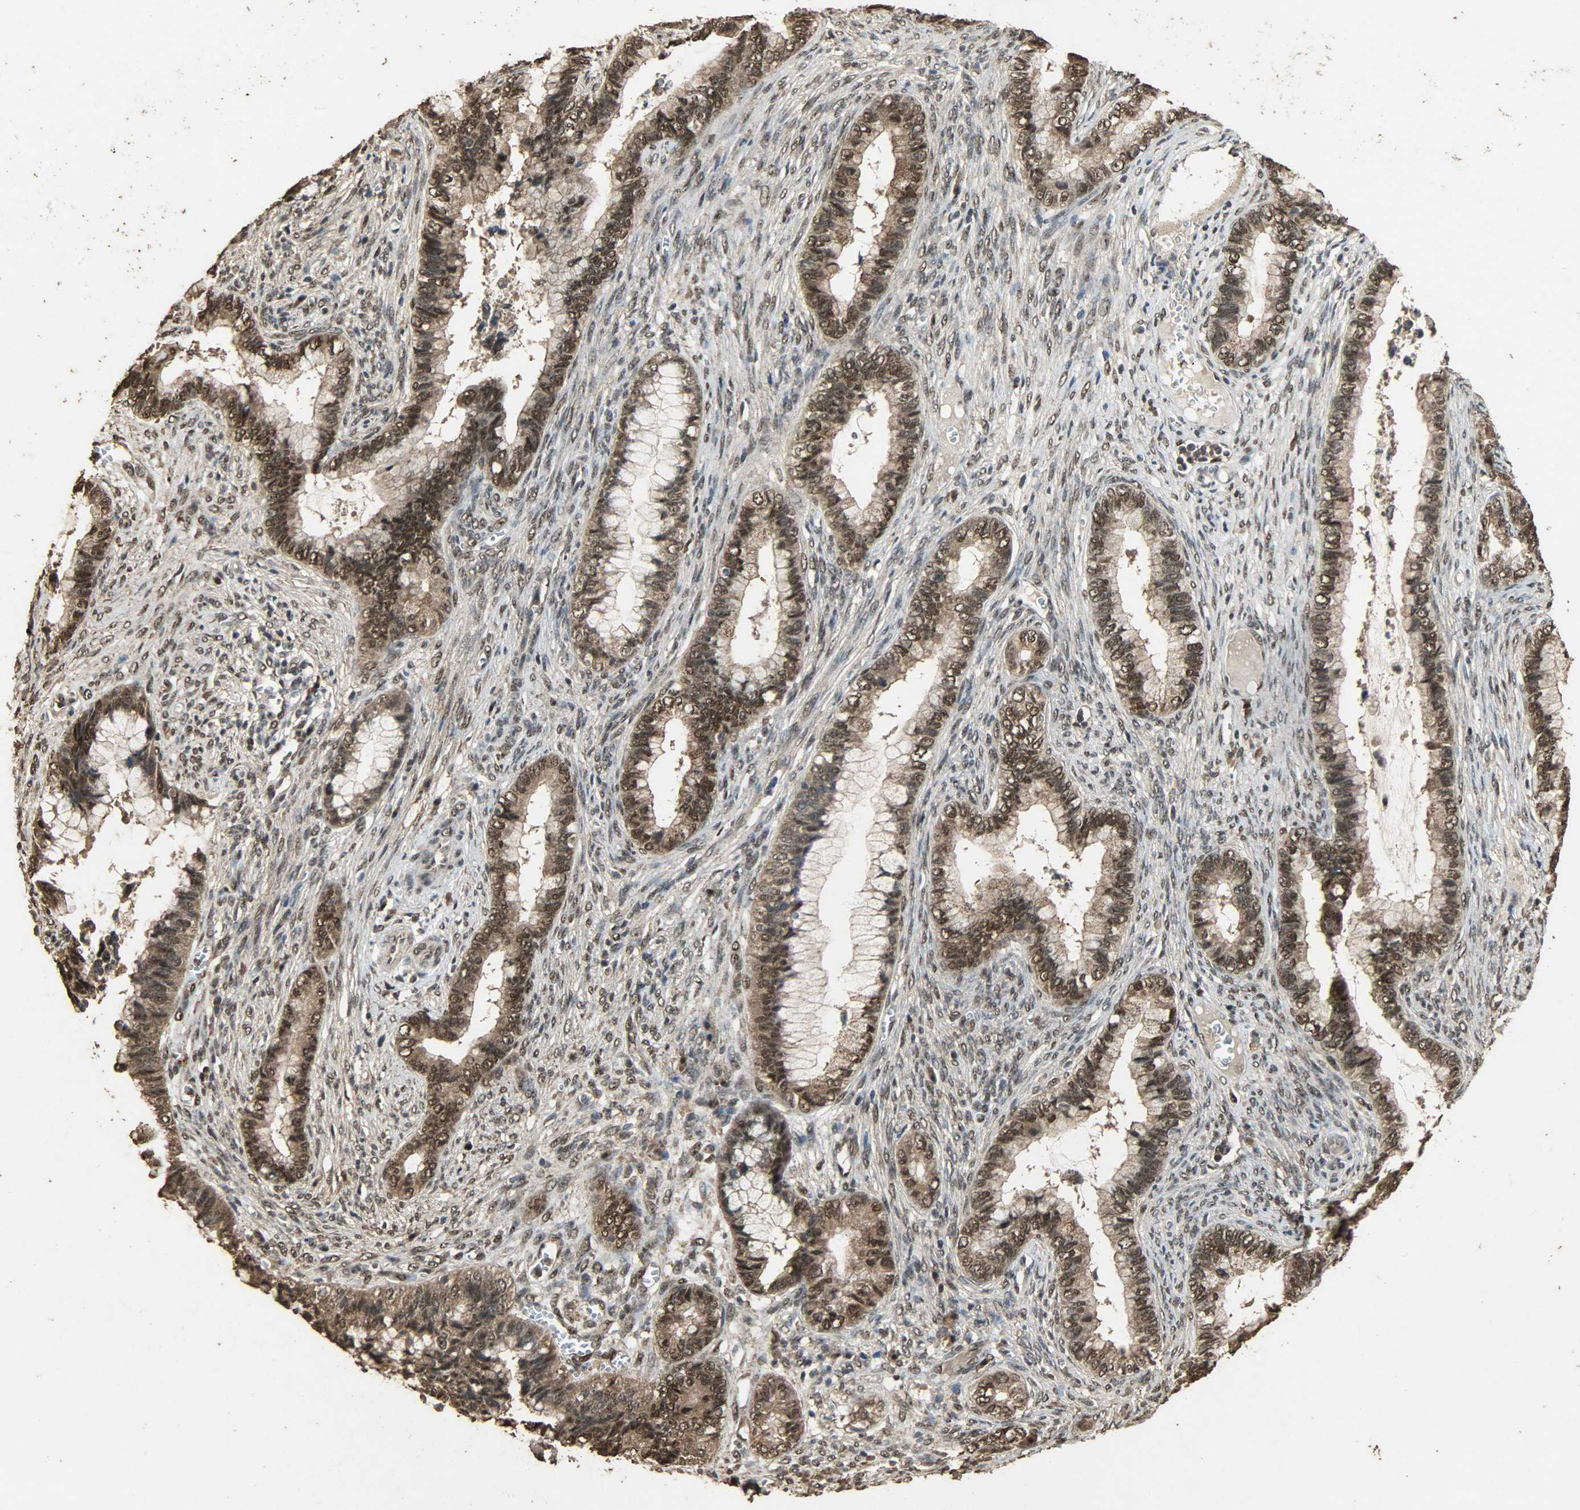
{"staining": {"intensity": "strong", "quantity": ">75%", "location": "cytoplasmic/membranous,nuclear"}, "tissue": "cervical cancer", "cell_type": "Tumor cells", "image_type": "cancer", "snomed": [{"axis": "morphology", "description": "Adenocarcinoma, NOS"}, {"axis": "topography", "description": "Cervix"}], "caption": "Human cervical adenocarcinoma stained with a brown dye exhibits strong cytoplasmic/membranous and nuclear positive staining in approximately >75% of tumor cells.", "gene": "CCNT2", "patient": {"sex": "female", "age": 44}}